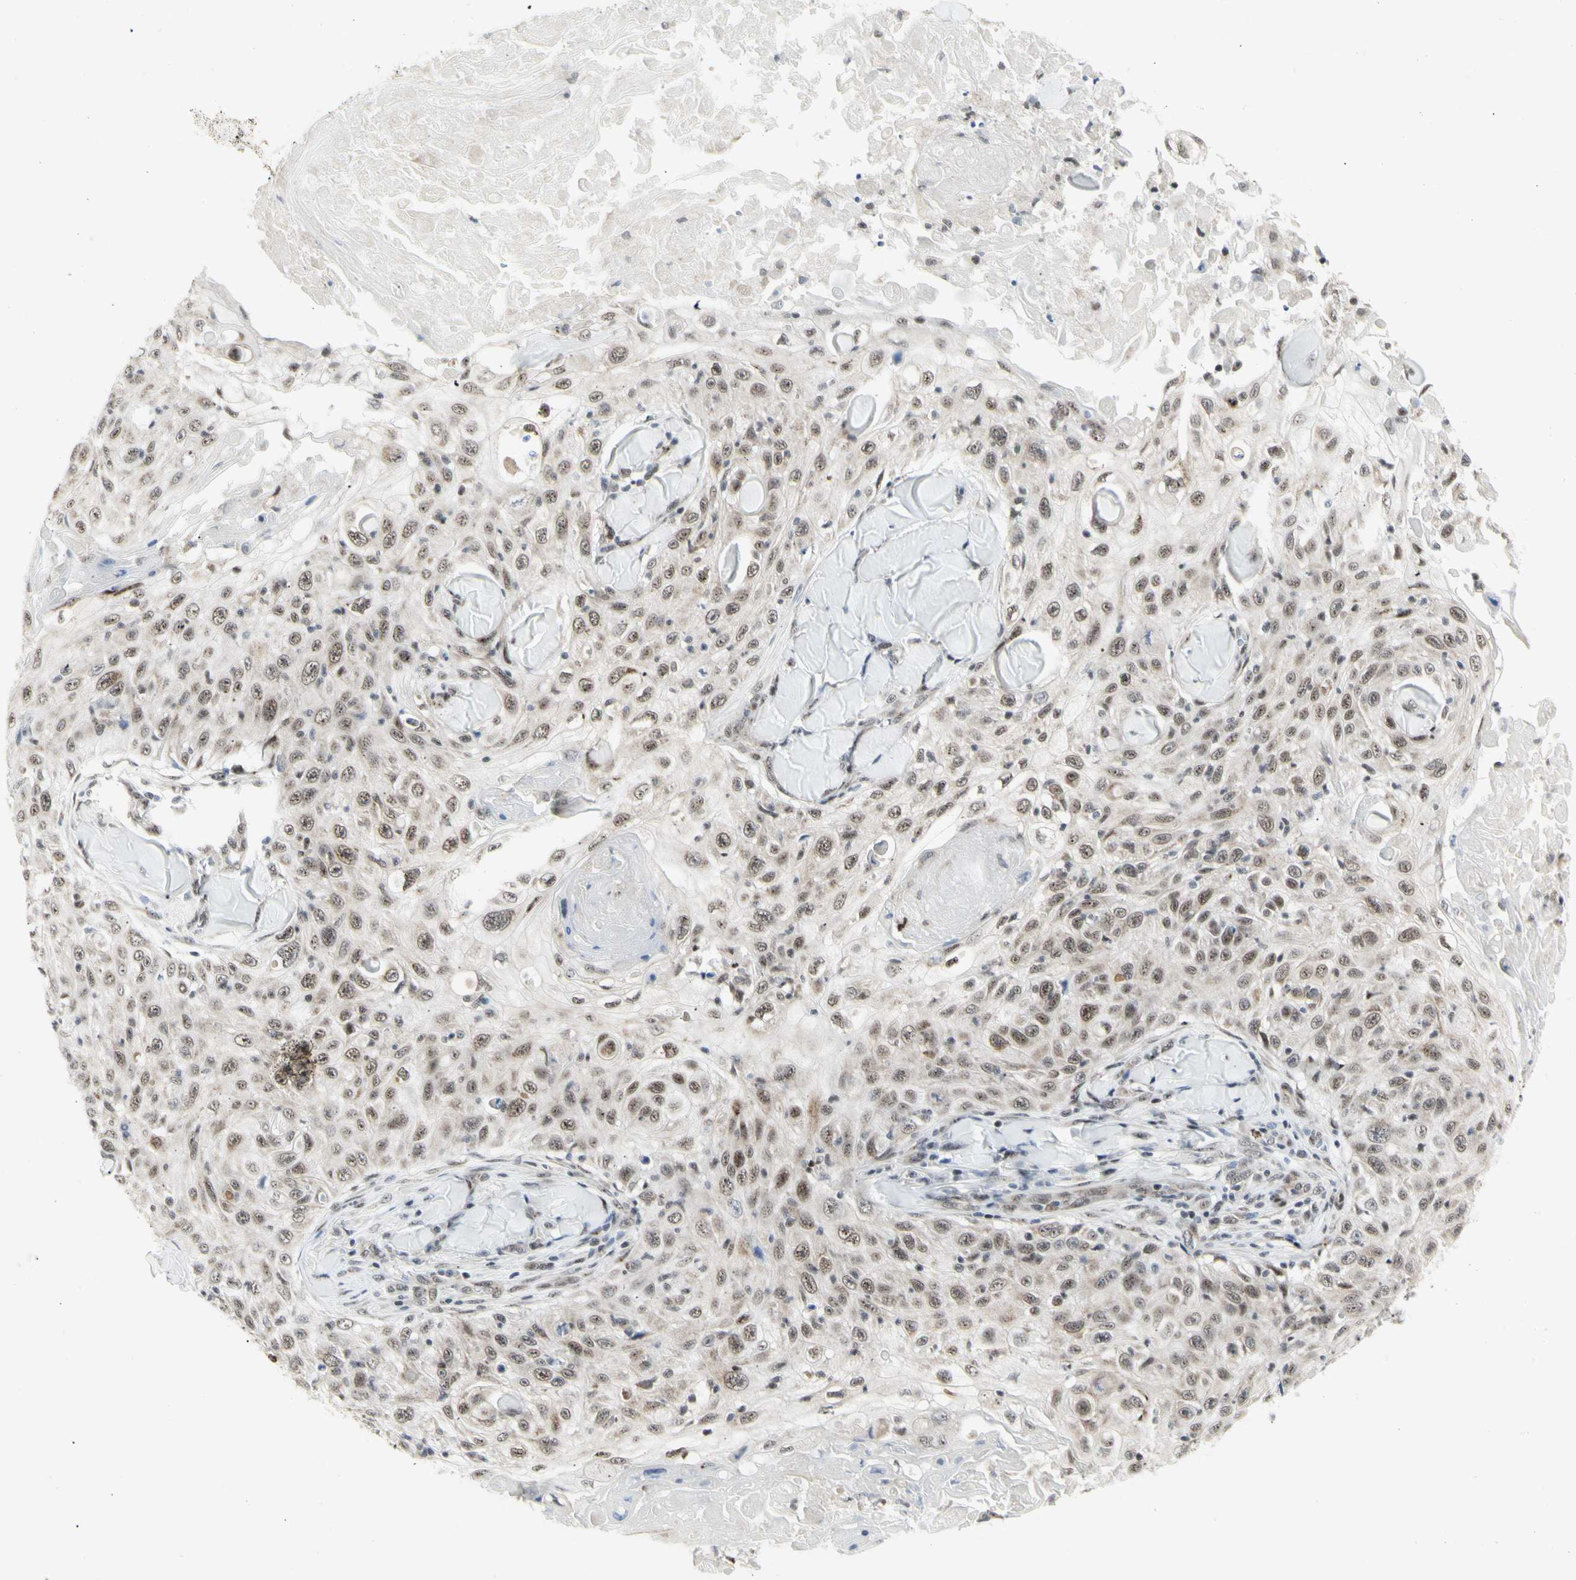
{"staining": {"intensity": "moderate", "quantity": ">75%", "location": "nuclear"}, "tissue": "skin cancer", "cell_type": "Tumor cells", "image_type": "cancer", "snomed": [{"axis": "morphology", "description": "Squamous cell carcinoma, NOS"}, {"axis": "topography", "description": "Skin"}], "caption": "This histopathology image shows skin cancer (squamous cell carcinoma) stained with immunohistochemistry to label a protein in brown. The nuclear of tumor cells show moderate positivity for the protein. Nuclei are counter-stained blue.", "gene": "DHRS7B", "patient": {"sex": "male", "age": 86}}